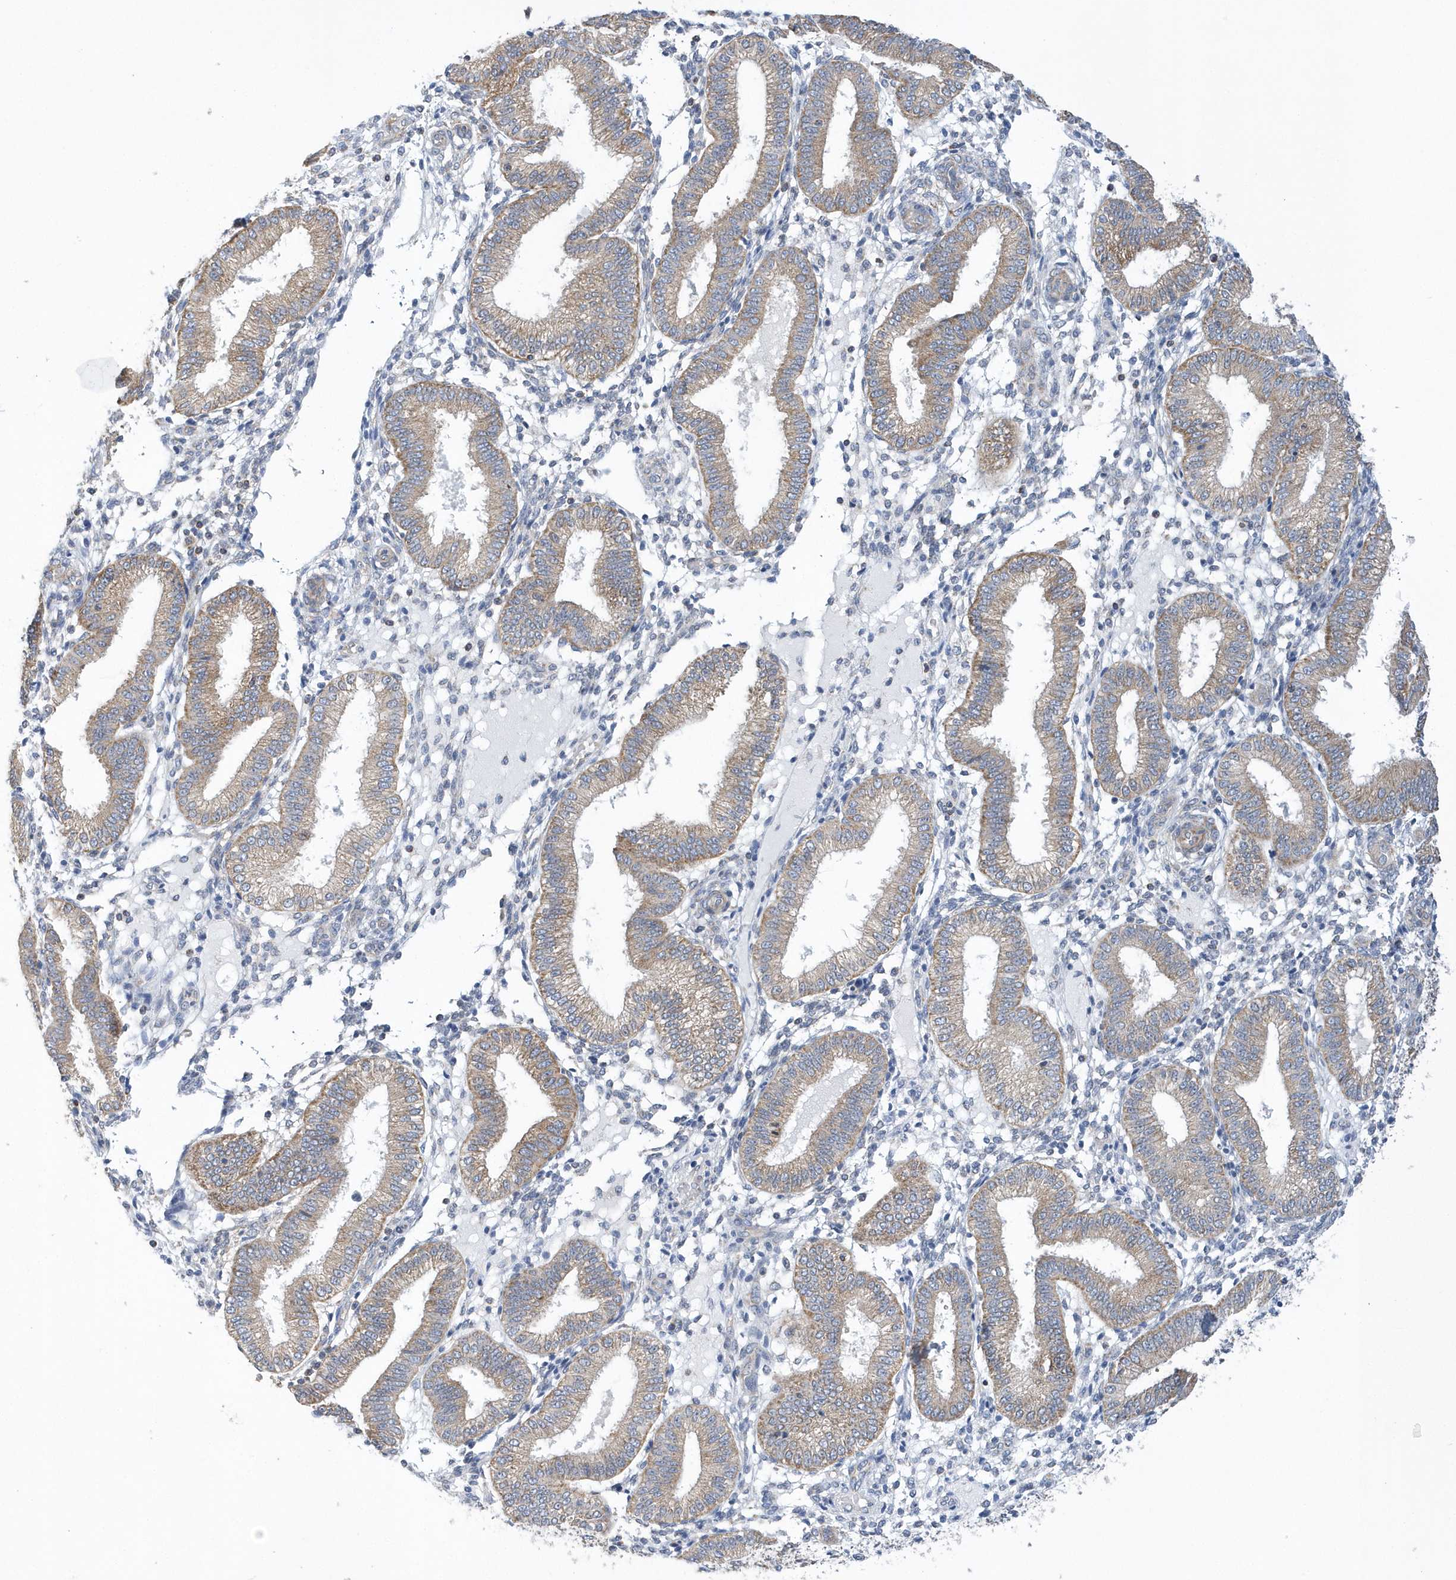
{"staining": {"intensity": "weak", "quantity": "<25%", "location": "cytoplasmic/membranous"}, "tissue": "endometrium", "cell_type": "Cells in endometrial stroma", "image_type": "normal", "snomed": [{"axis": "morphology", "description": "Normal tissue, NOS"}, {"axis": "topography", "description": "Endometrium"}], "caption": "High power microscopy image of an immunohistochemistry micrograph of unremarkable endometrium, revealing no significant positivity in cells in endometrial stroma.", "gene": "SPATA5", "patient": {"sex": "female", "age": 39}}